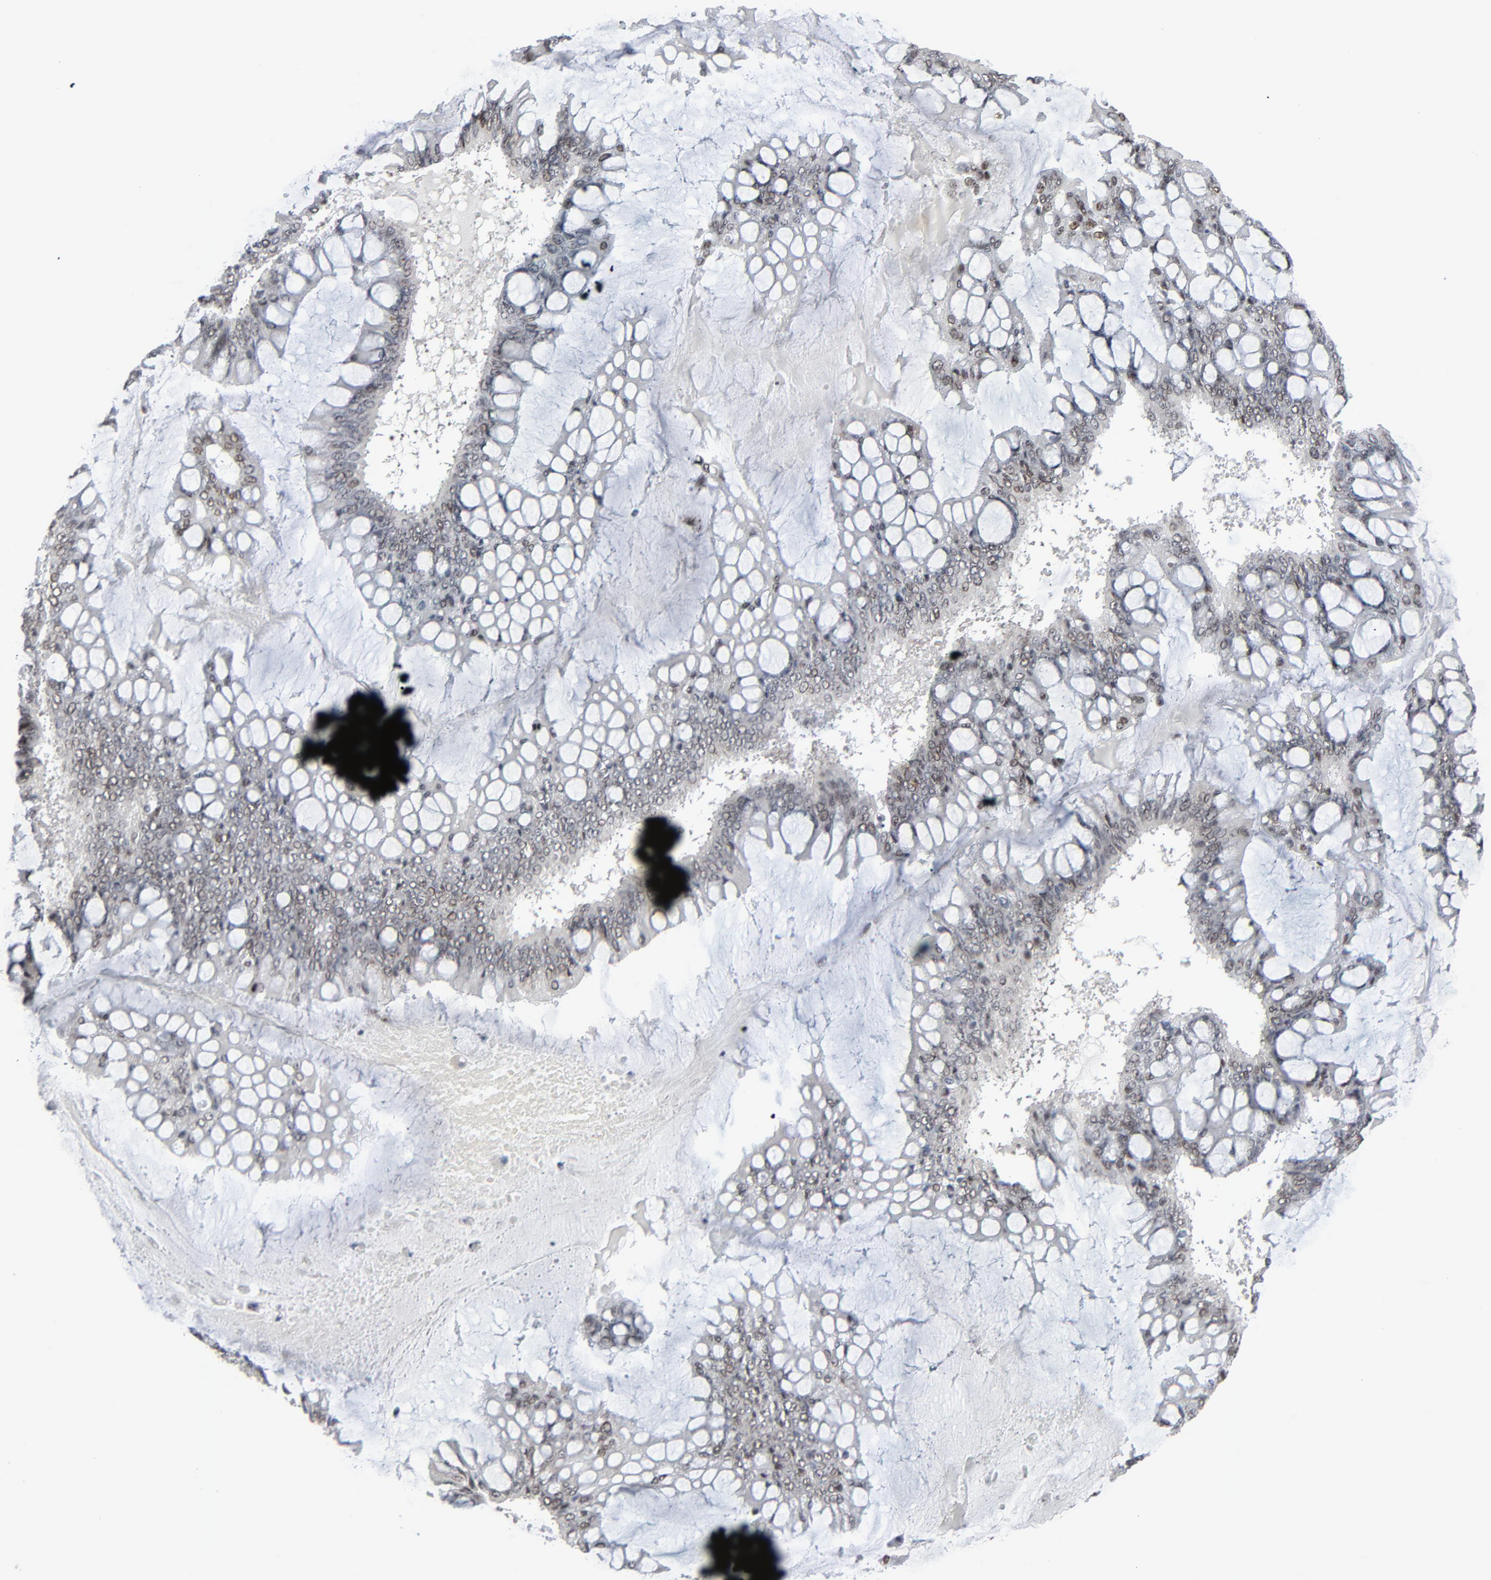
{"staining": {"intensity": "strong", "quantity": ">75%", "location": "nuclear"}, "tissue": "ovarian cancer", "cell_type": "Tumor cells", "image_type": "cancer", "snomed": [{"axis": "morphology", "description": "Cystadenocarcinoma, mucinous, NOS"}, {"axis": "topography", "description": "Ovary"}], "caption": "Approximately >75% of tumor cells in mucinous cystadenocarcinoma (ovarian) display strong nuclear protein expression as visualized by brown immunohistochemical staining.", "gene": "CUX1", "patient": {"sex": "female", "age": 73}}